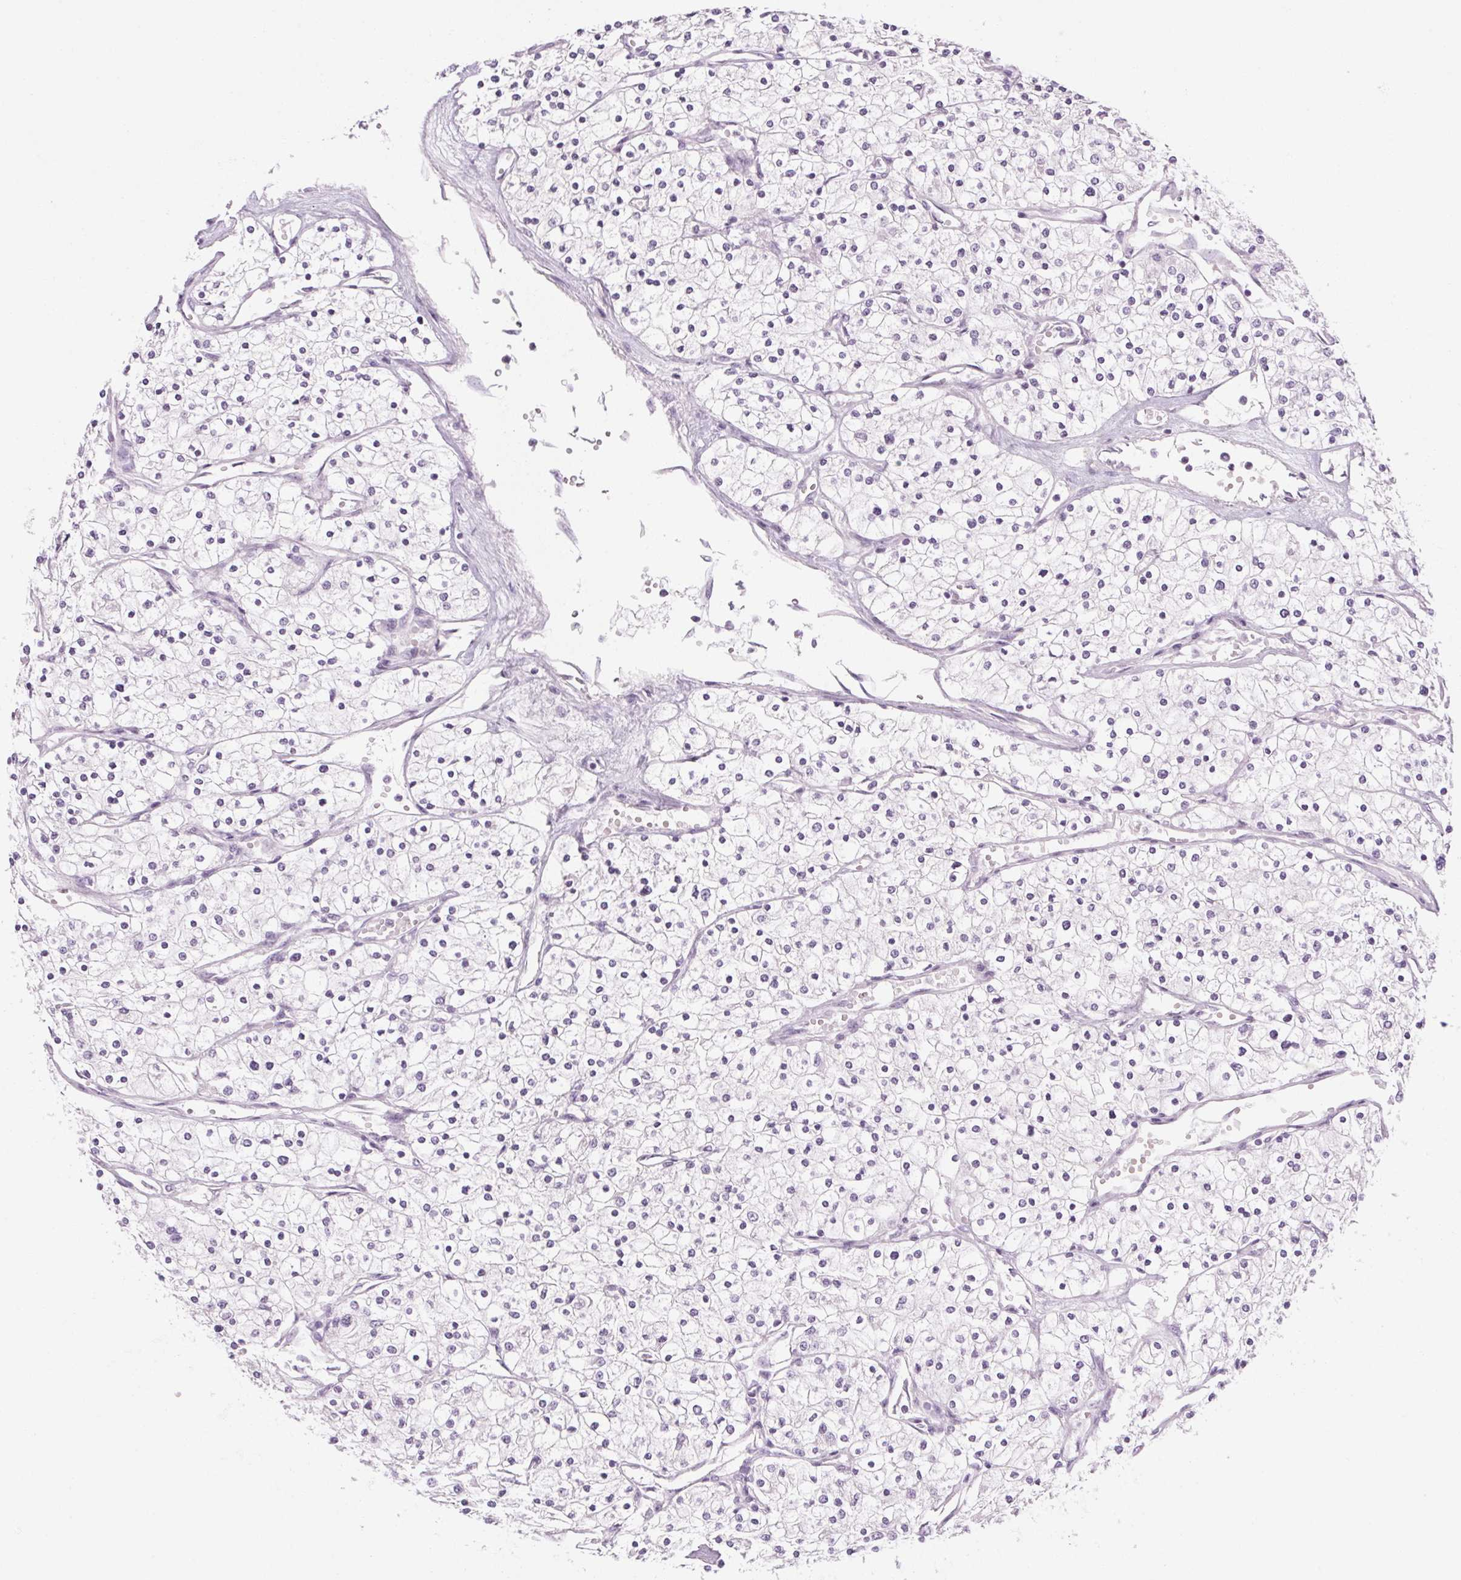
{"staining": {"intensity": "negative", "quantity": "none", "location": "none"}, "tissue": "renal cancer", "cell_type": "Tumor cells", "image_type": "cancer", "snomed": [{"axis": "morphology", "description": "Adenocarcinoma, NOS"}, {"axis": "topography", "description": "Kidney"}], "caption": "DAB immunohistochemical staining of human renal adenocarcinoma reveals no significant positivity in tumor cells.", "gene": "RPTN", "patient": {"sex": "male", "age": 80}}